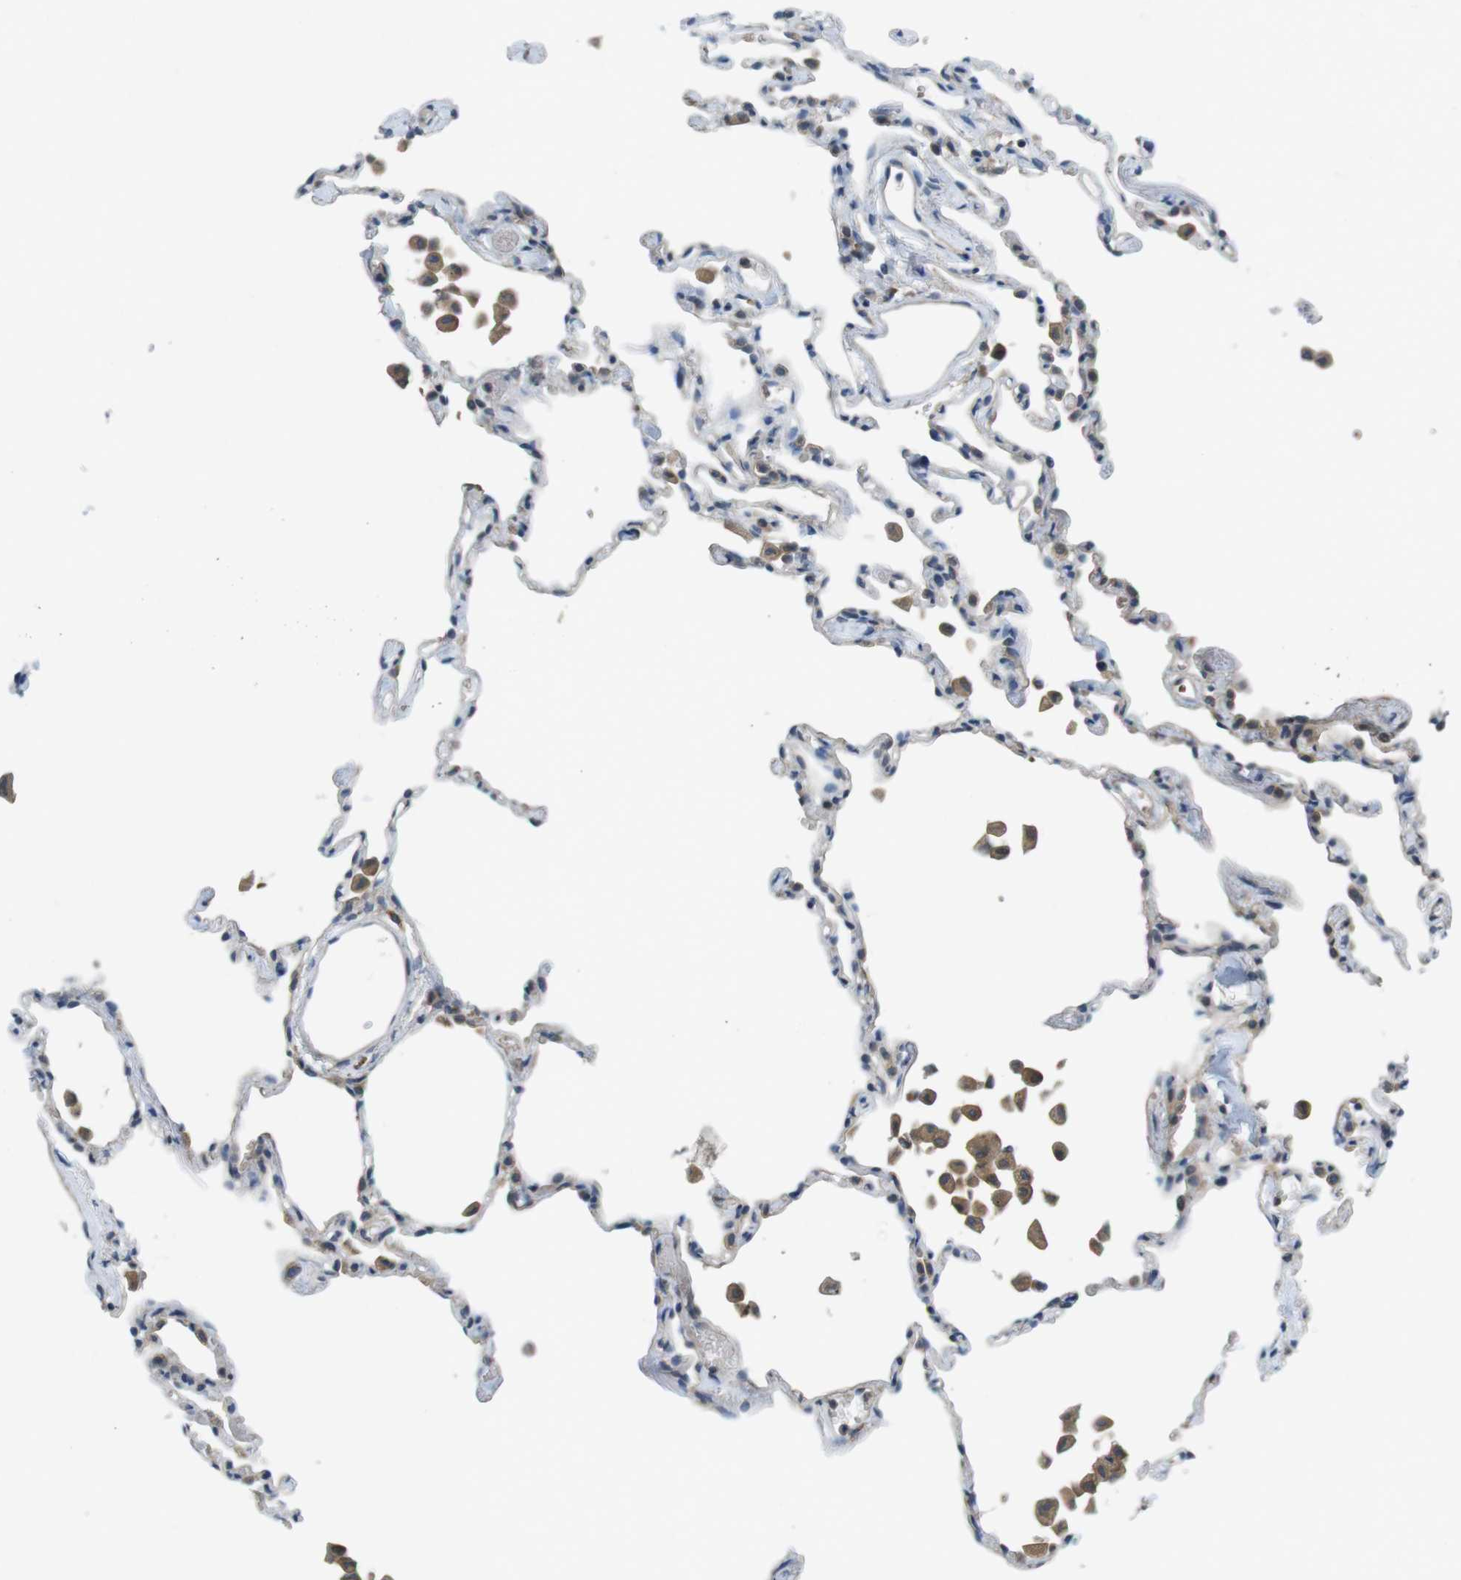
{"staining": {"intensity": "weak", "quantity": "<25%", "location": "cytoplasmic/membranous"}, "tissue": "lung", "cell_type": "Alveolar cells", "image_type": "normal", "snomed": [{"axis": "morphology", "description": "Normal tissue, NOS"}, {"axis": "topography", "description": "Lung"}], "caption": "Immunohistochemistry (IHC) micrograph of benign human lung stained for a protein (brown), which displays no positivity in alveolar cells. Brightfield microscopy of immunohistochemistry (IHC) stained with DAB (3,3'-diaminobenzidine) (brown) and hematoxylin (blue), captured at high magnification.", "gene": "SUGT1", "patient": {"sex": "female", "age": 49}}